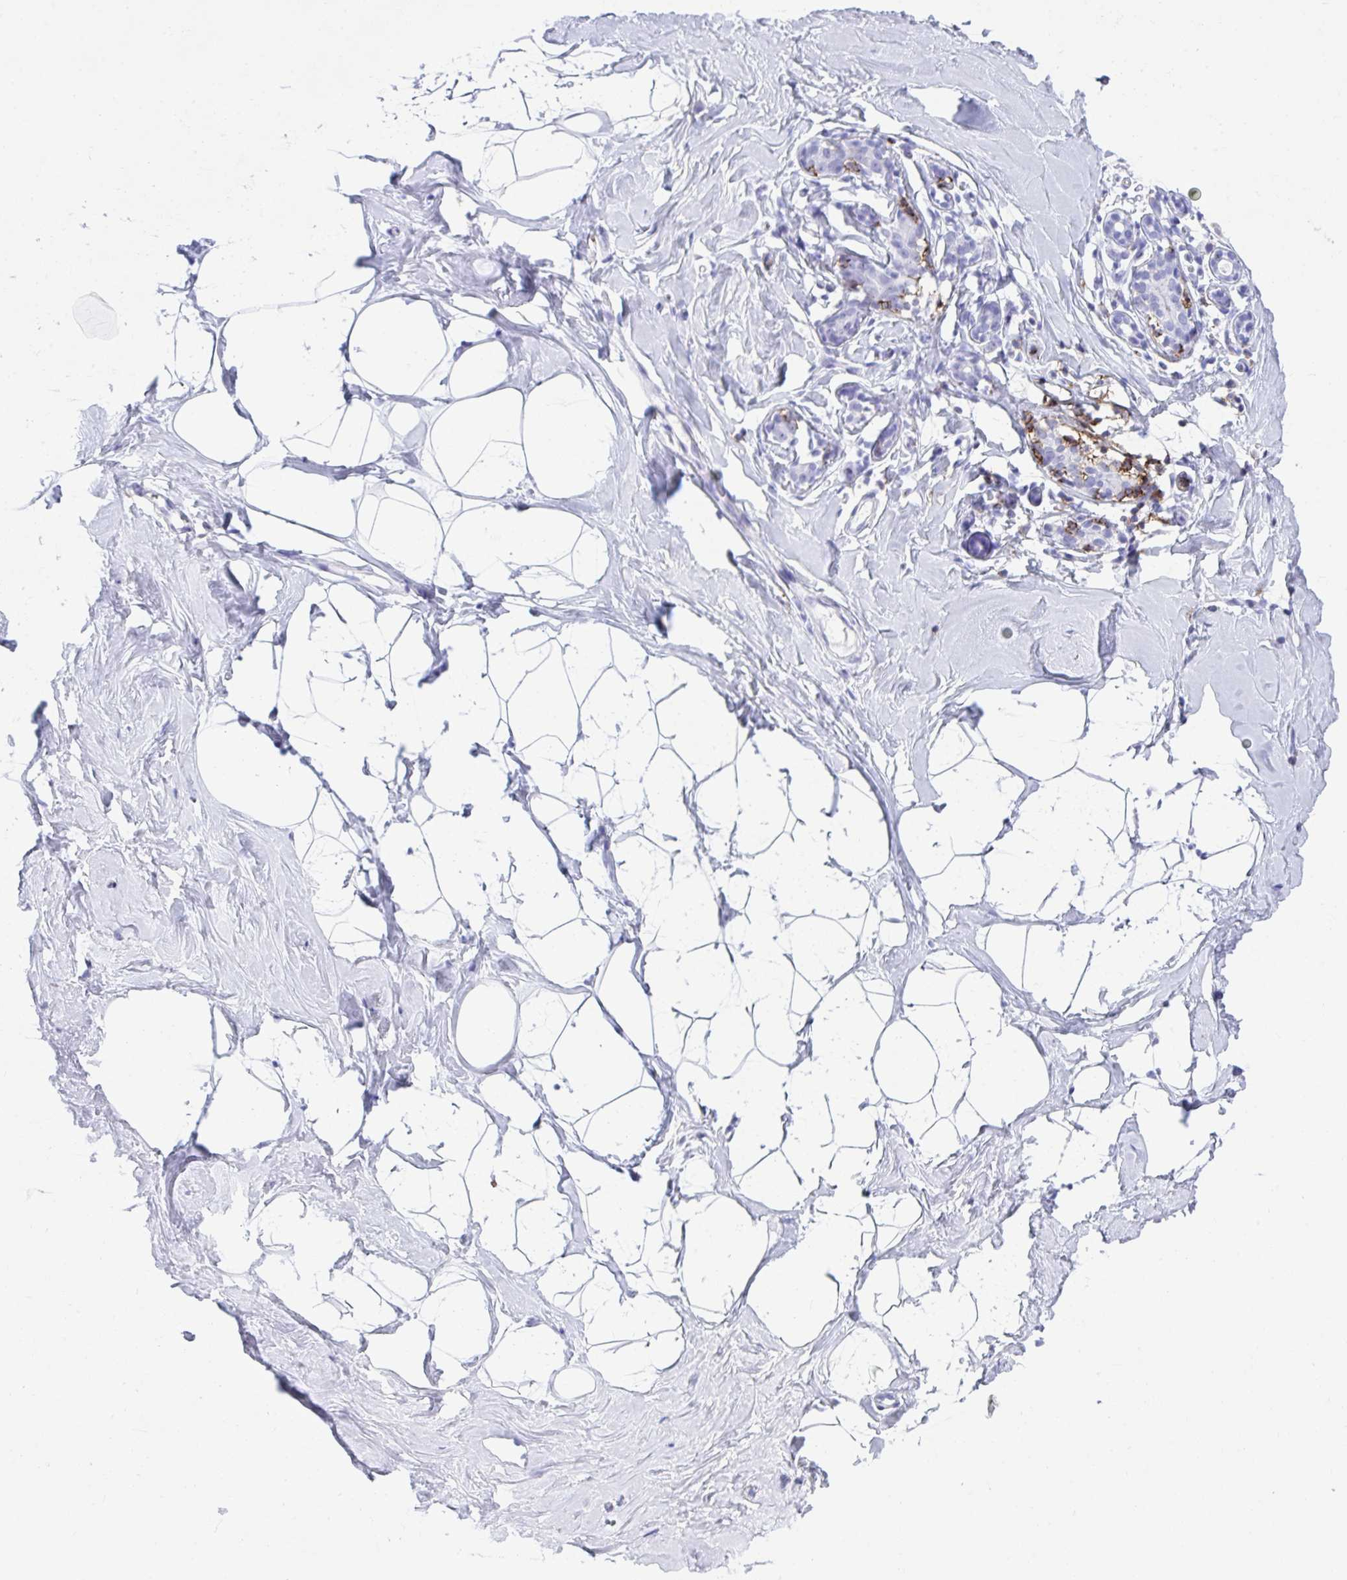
{"staining": {"intensity": "negative", "quantity": "none", "location": "none"}, "tissue": "breast", "cell_type": "Adipocytes", "image_type": "normal", "snomed": [{"axis": "morphology", "description": "Normal tissue, NOS"}, {"axis": "topography", "description": "Breast"}], "caption": "DAB immunohistochemical staining of normal breast shows no significant expression in adipocytes. (Brightfield microscopy of DAB (3,3'-diaminobenzidine) immunohistochemistry (IHC) at high magnification).", "gene": "SPN", "patient": {"sex": "female", "age": 32}}